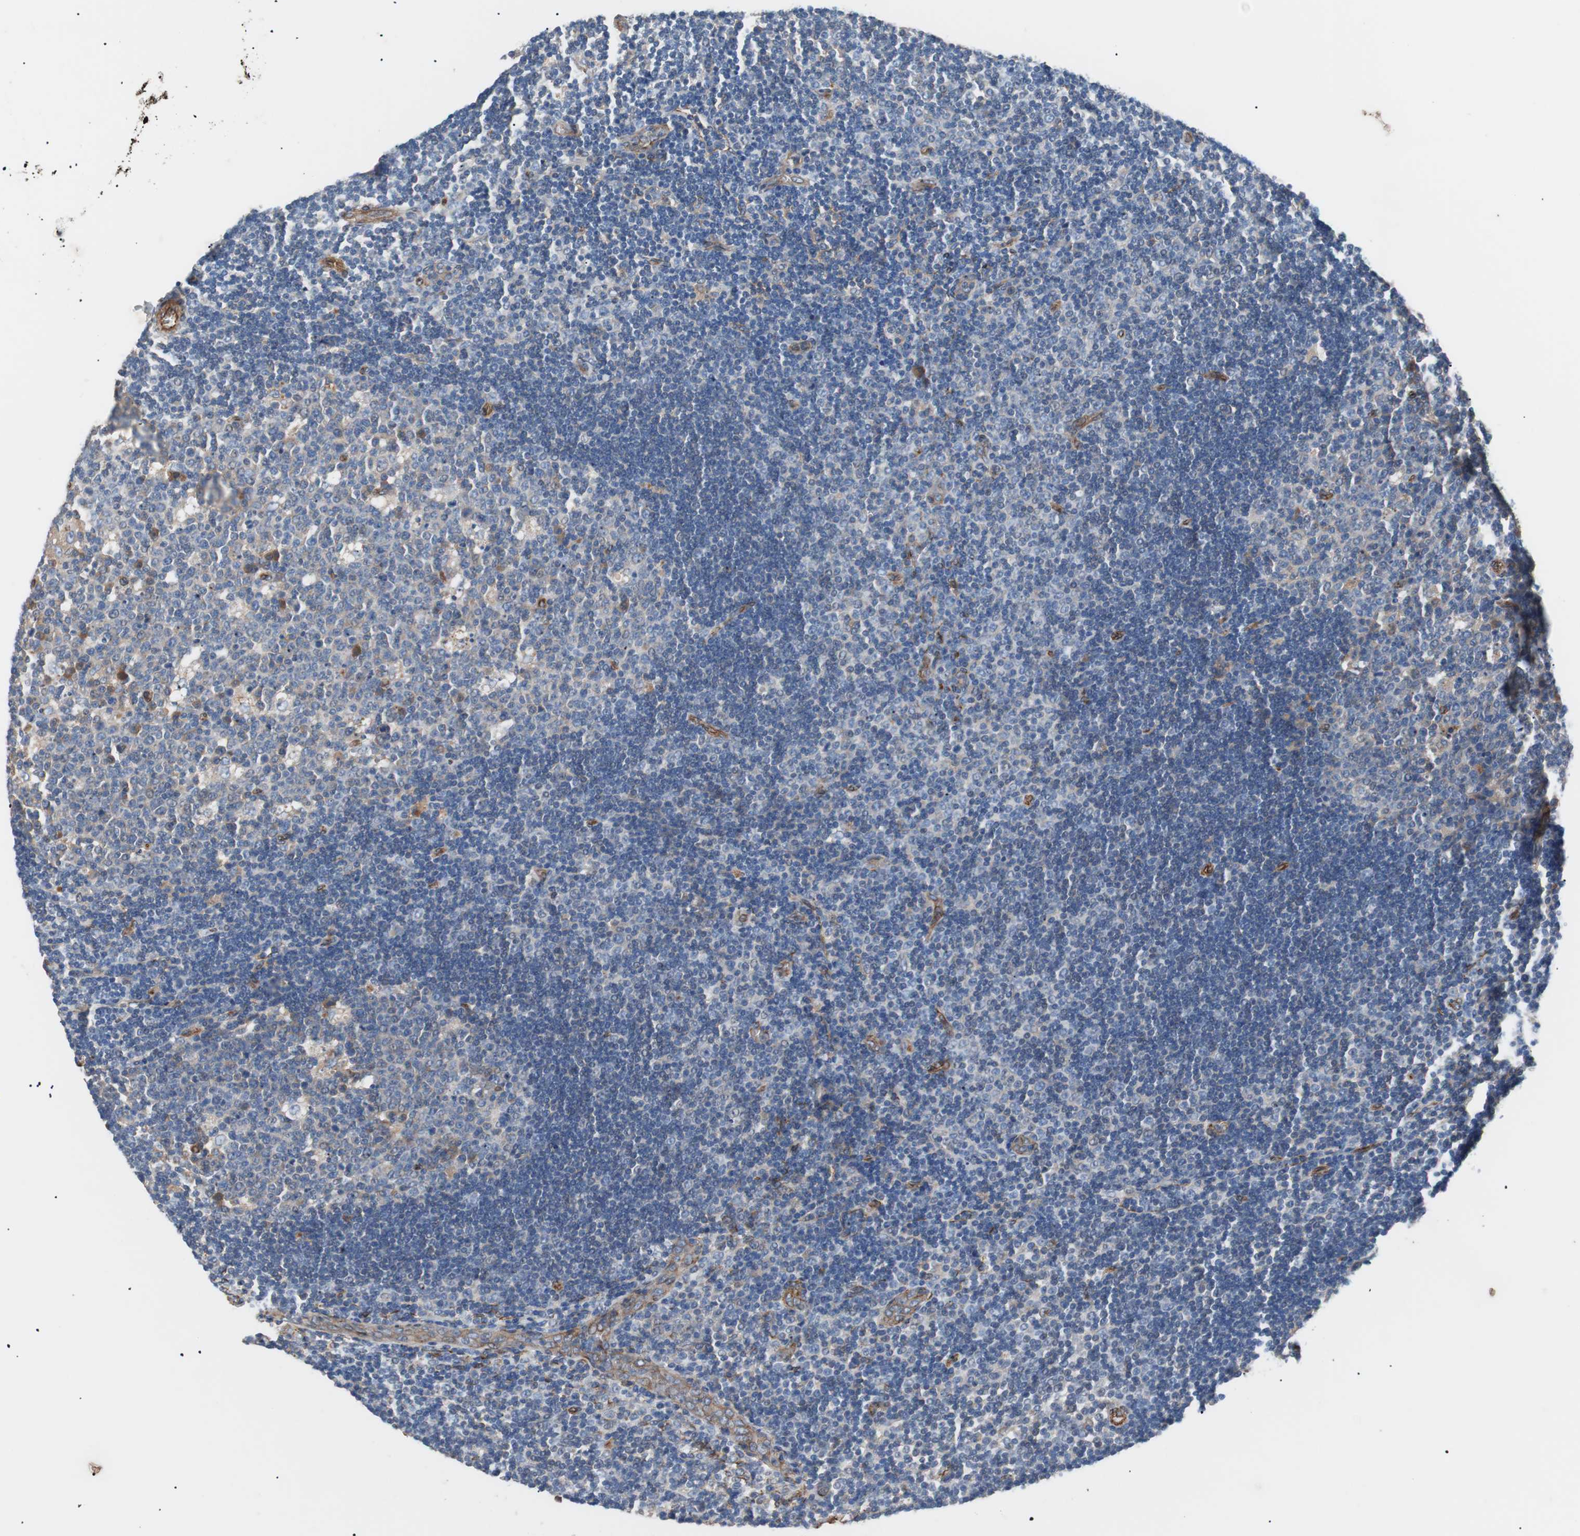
{"staining": {"intensity": "weak", "quantity": "<25%", "location": "cytoplasmic/membranous"}, "tissue": "lymph node", "cell_type": "Germinal center cells", "image_type": "normal", "snomed": [{"axis": "morphology", "description": "Normal tissue, NOS"}, {"axis": "topography", "description": "Lymph node"}, {"axis": "topography", "description": "Salivary gland"}], "caption": "This is a image of immunohistochemistry (IHC) staining of normal lymph node, which shows no positivity in germinal center cells. (DAB (3,3'-diaminobenzidine) immunohistochemistry with hematoxylin counter stain).", "gene": "SPINT1", "patient": {"sex": "male", "age": 8}}